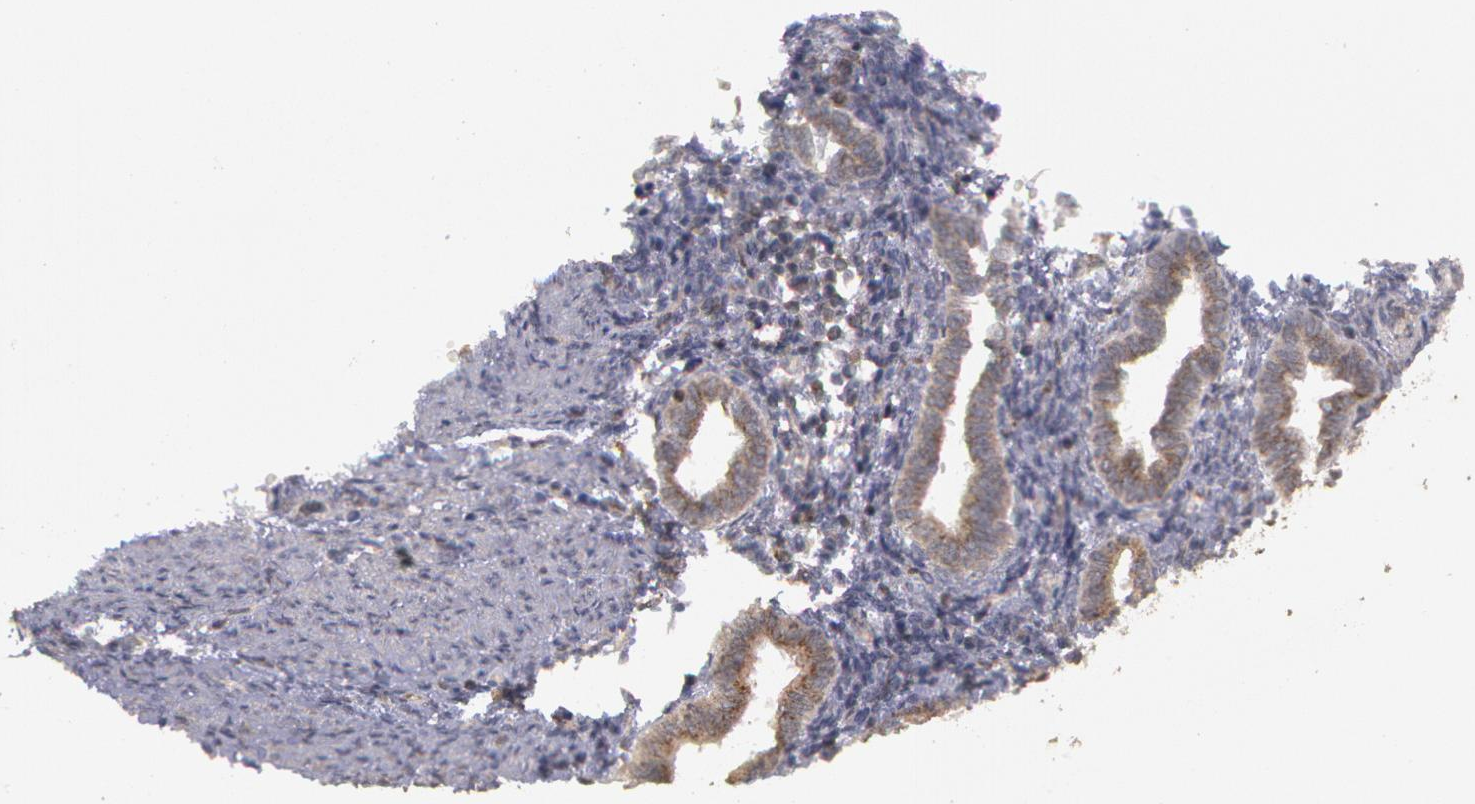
{"staining": {"intensity": "negative", "quantity": "none", "location": "none"}, "tissue": "endometrium", "cell_type": "Cells in endometrial stroma", "image_type": "normal", "snomed": [{"axis": "morphology", "description": "Normal tissue, NOS"}, {"axis": "topography", "description": "Endometrium"}], "caption": "A micrograph of endometrium stained for a protein demonstrates no brown staining in cells in endometrial stroma.", "gene": "STX5", "patient": {"sex": "female", "age": 36}}